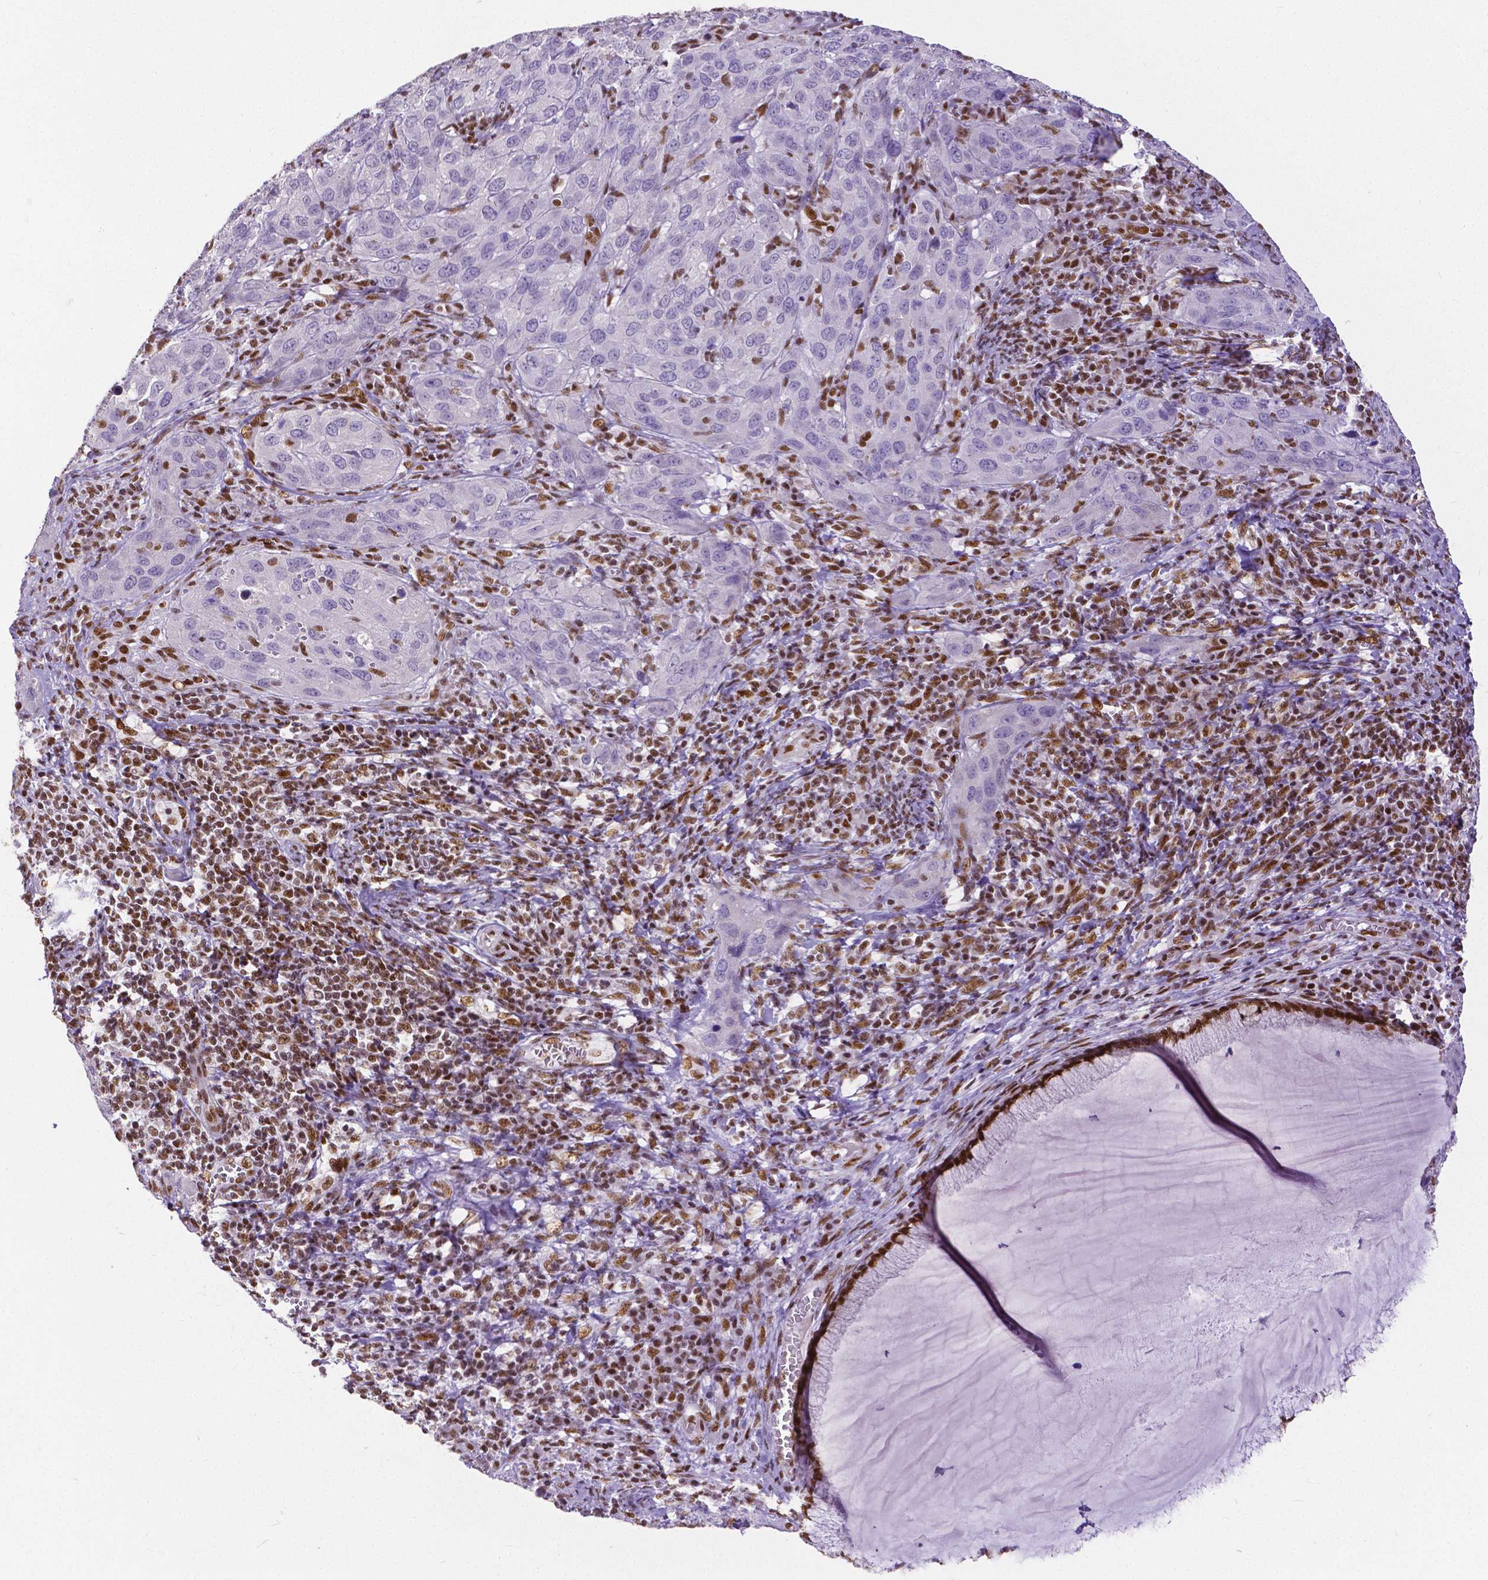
{"staining": {"intensity": "negative", "quantity": "none", "location": "none"}, "tissue": "cervical cancer", "cell_type": "Tumor cells", "image_type": "cancer", "snomed": [{"axis": "morphology", "description": "Normal tissue, NOS"}, {"axis": "morphology", "description": "Squamous cell carcinoma, NOS"}, {"axis": "topography", "description": "Cervix"}], "caption": "High magnification brightfield microscopy of cervical cancer stained with DAB (3,3'-diaminobenzidine) (brown) and counterstained with hematoxylin (blue): tumor cells show no significant staining.", "gene": "ATRX", "patient": {"sex": "female", "age": 51}}